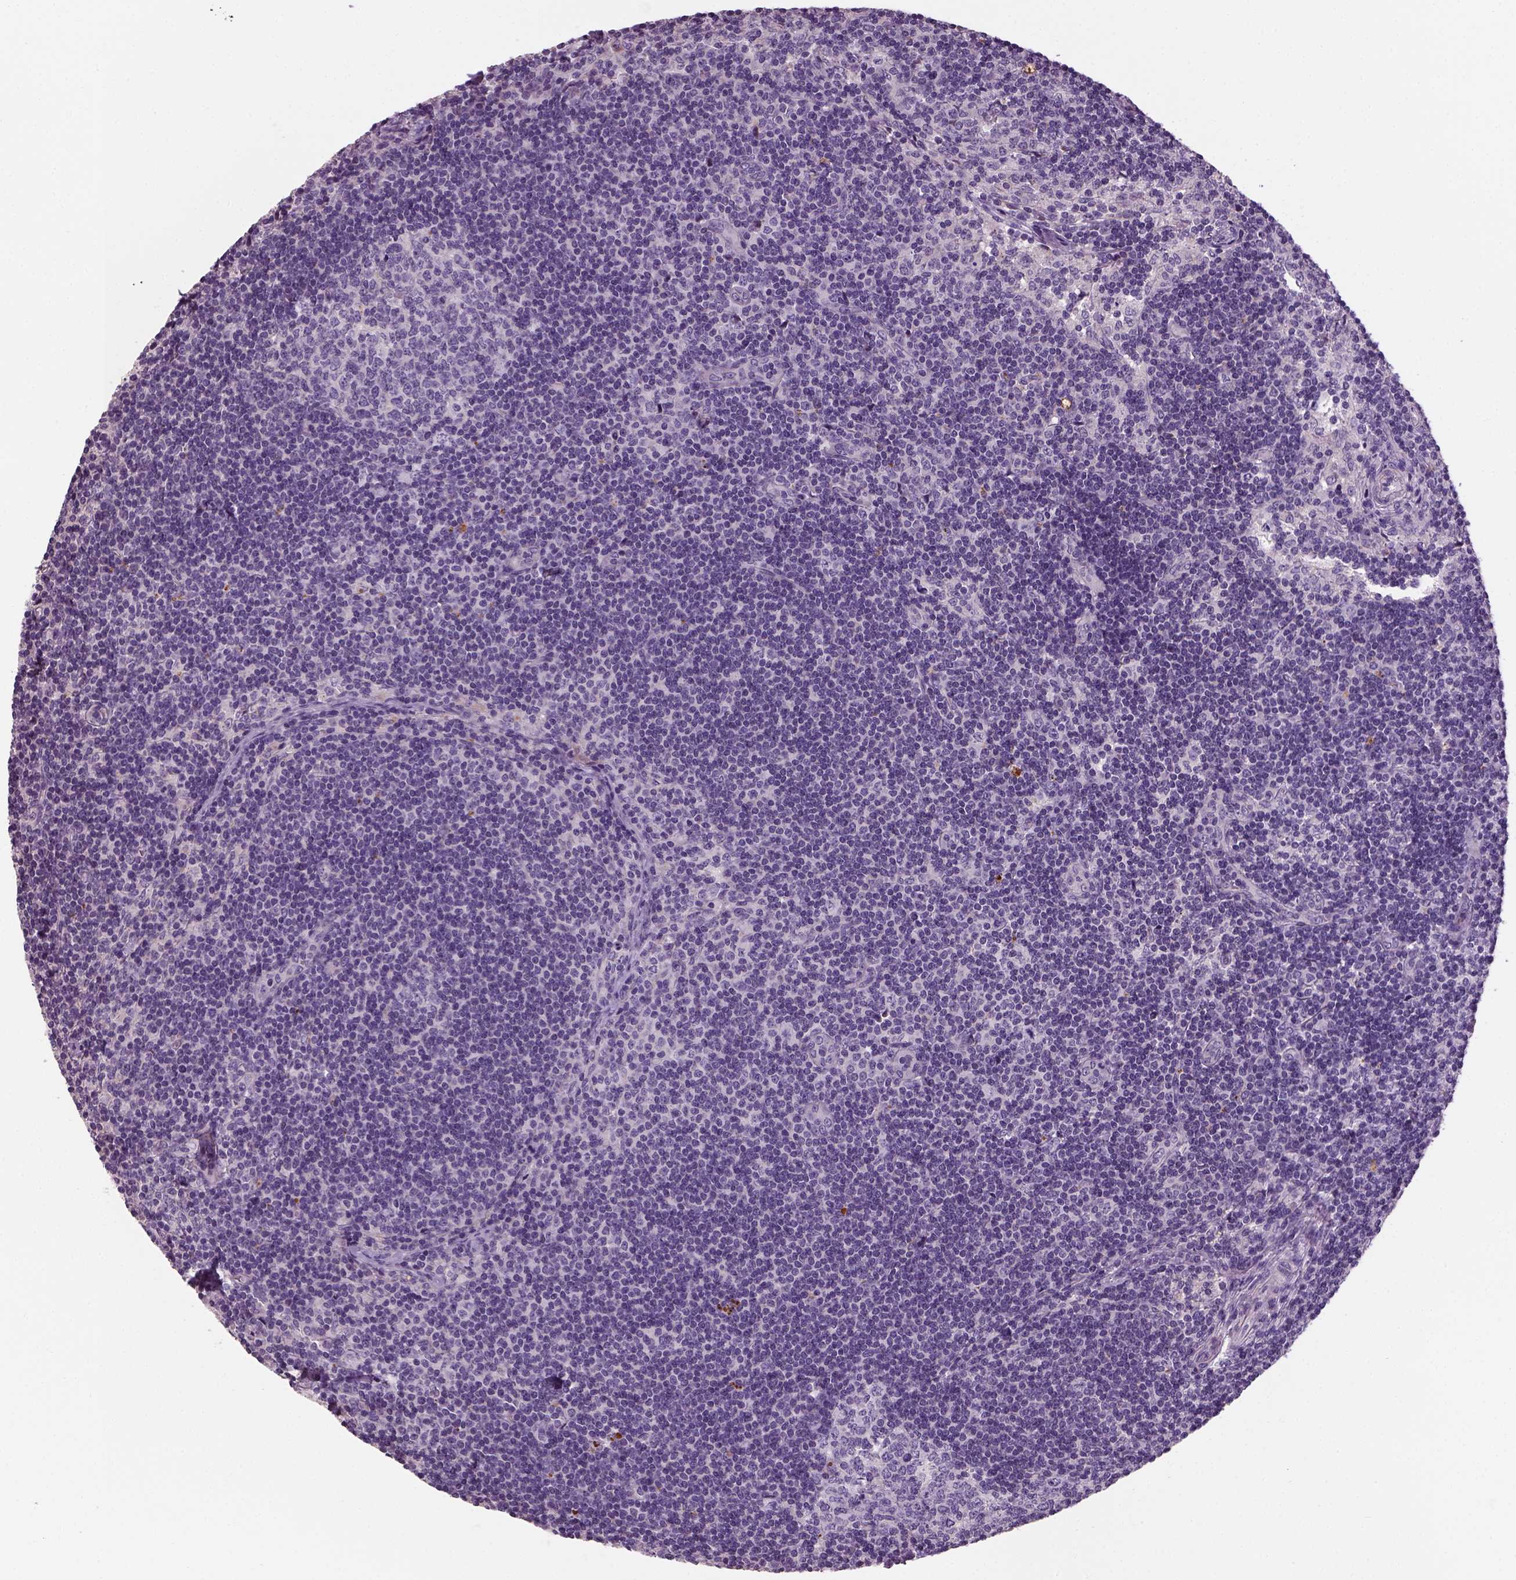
{"staining": {"intensity": "negative", "quantity": "none", "location": "none"}, "tissue": "lymph node", "cell_type": "Germinal center cells", "image_type": "normal", "snomed": [{"axis": "morphology", "description": "Normal tissue, NOS"}, {"axis": "topography", "description": "Lymph node"}], "caption": "Human lymph node stained for a protein using IHC shows no positivity in germinal center cells.", "gene": "ELOVL3", "patient": {"sex": "female", "age": 41}}